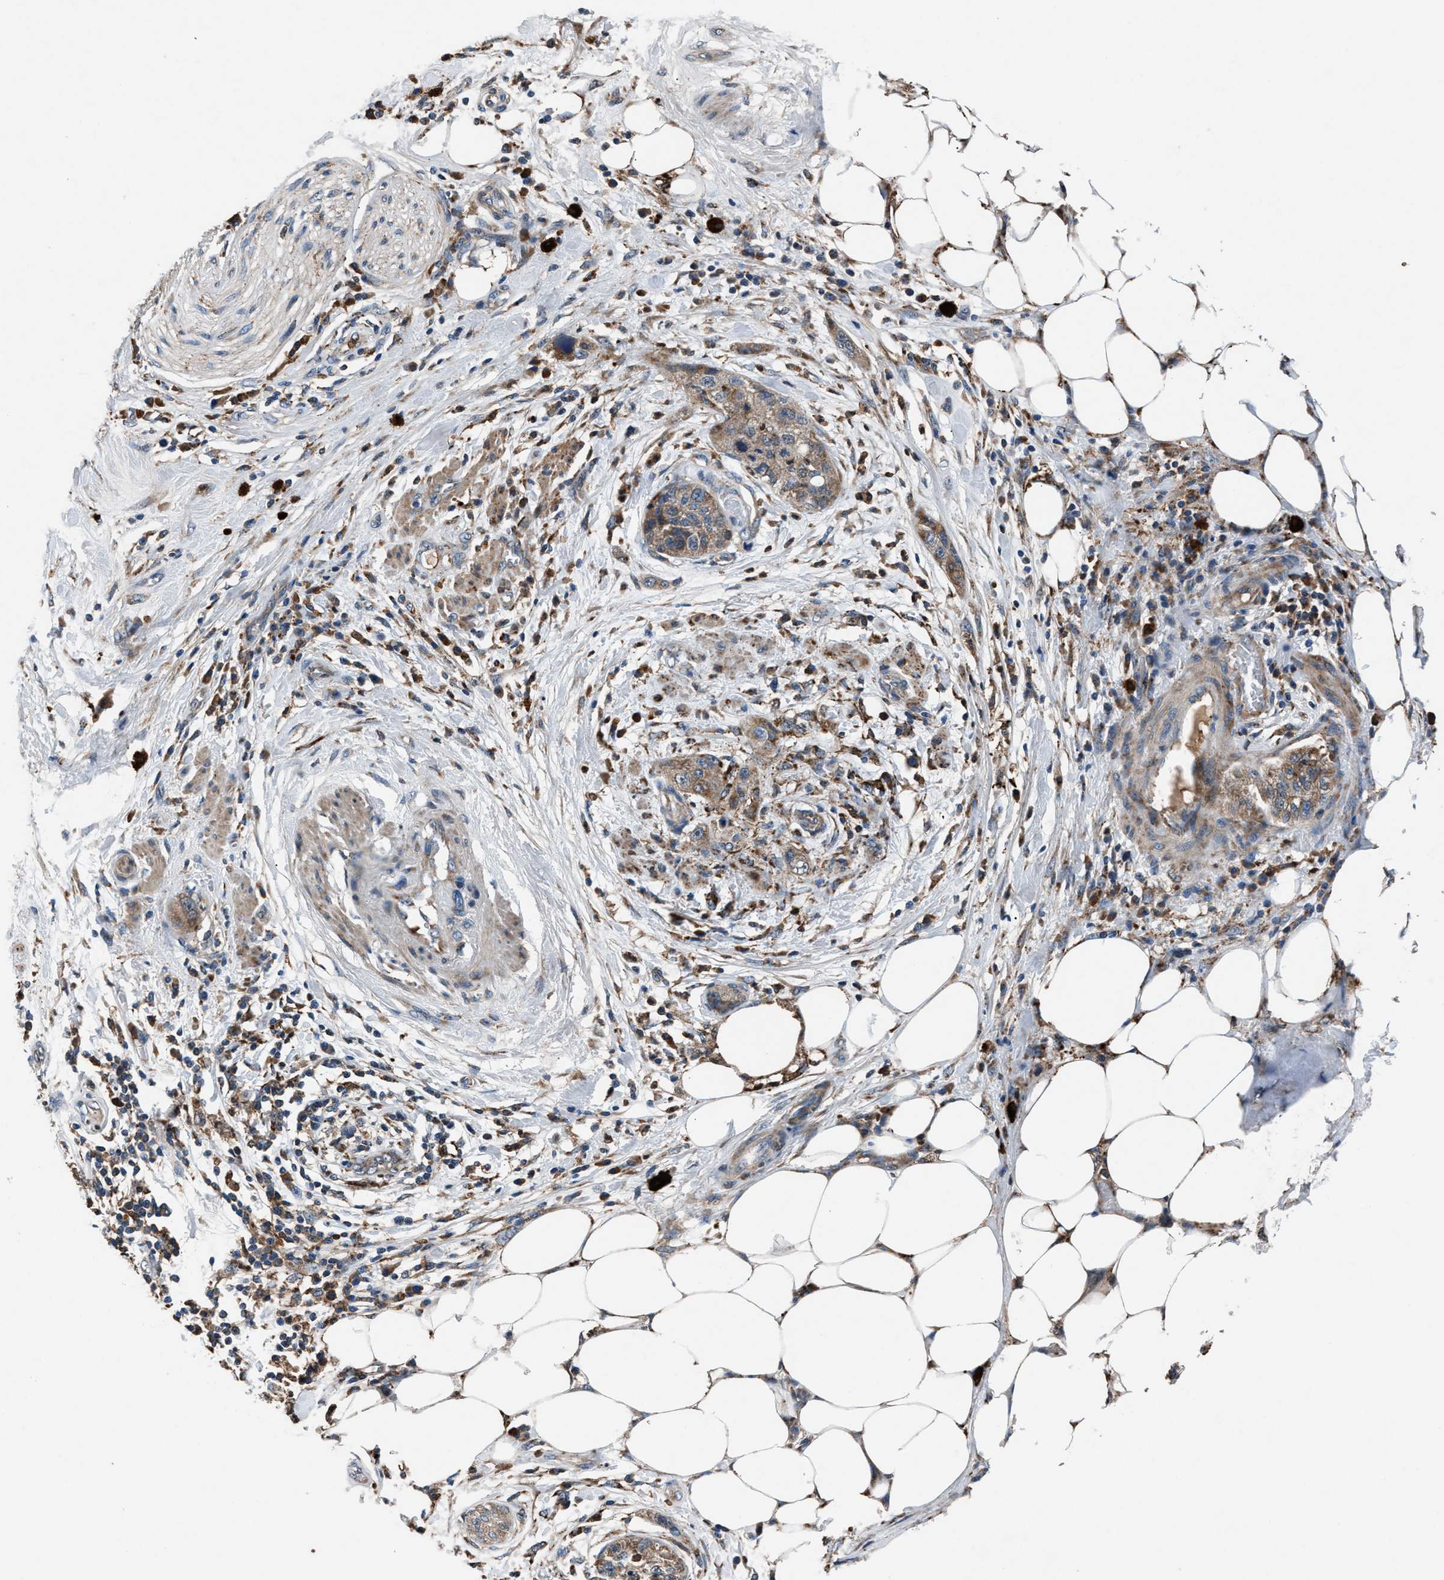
{"staining": {"intensity": "moderate", "quantity": "25%-75%", "location": "cytoplasmic/membranous"}, "tissue": "pancreatic cancer", "cell_type": "Tumor cells", "image_type": "cancer", "snomed": [{"axis": "morphology", "description": "Adenocarcinoma, NOS"}, {"axis": "topography", "description": "Pancreas"}], "caption": "Pancreatic cancer (adenocarcinoma) stained for a protein (brown) shows moderate cytoplasmic/membranous positive positivity in approximately 25%-75% of tumor cells.", "gene": "FAM221A", "patient": {"sex": "female", "age": 78}}